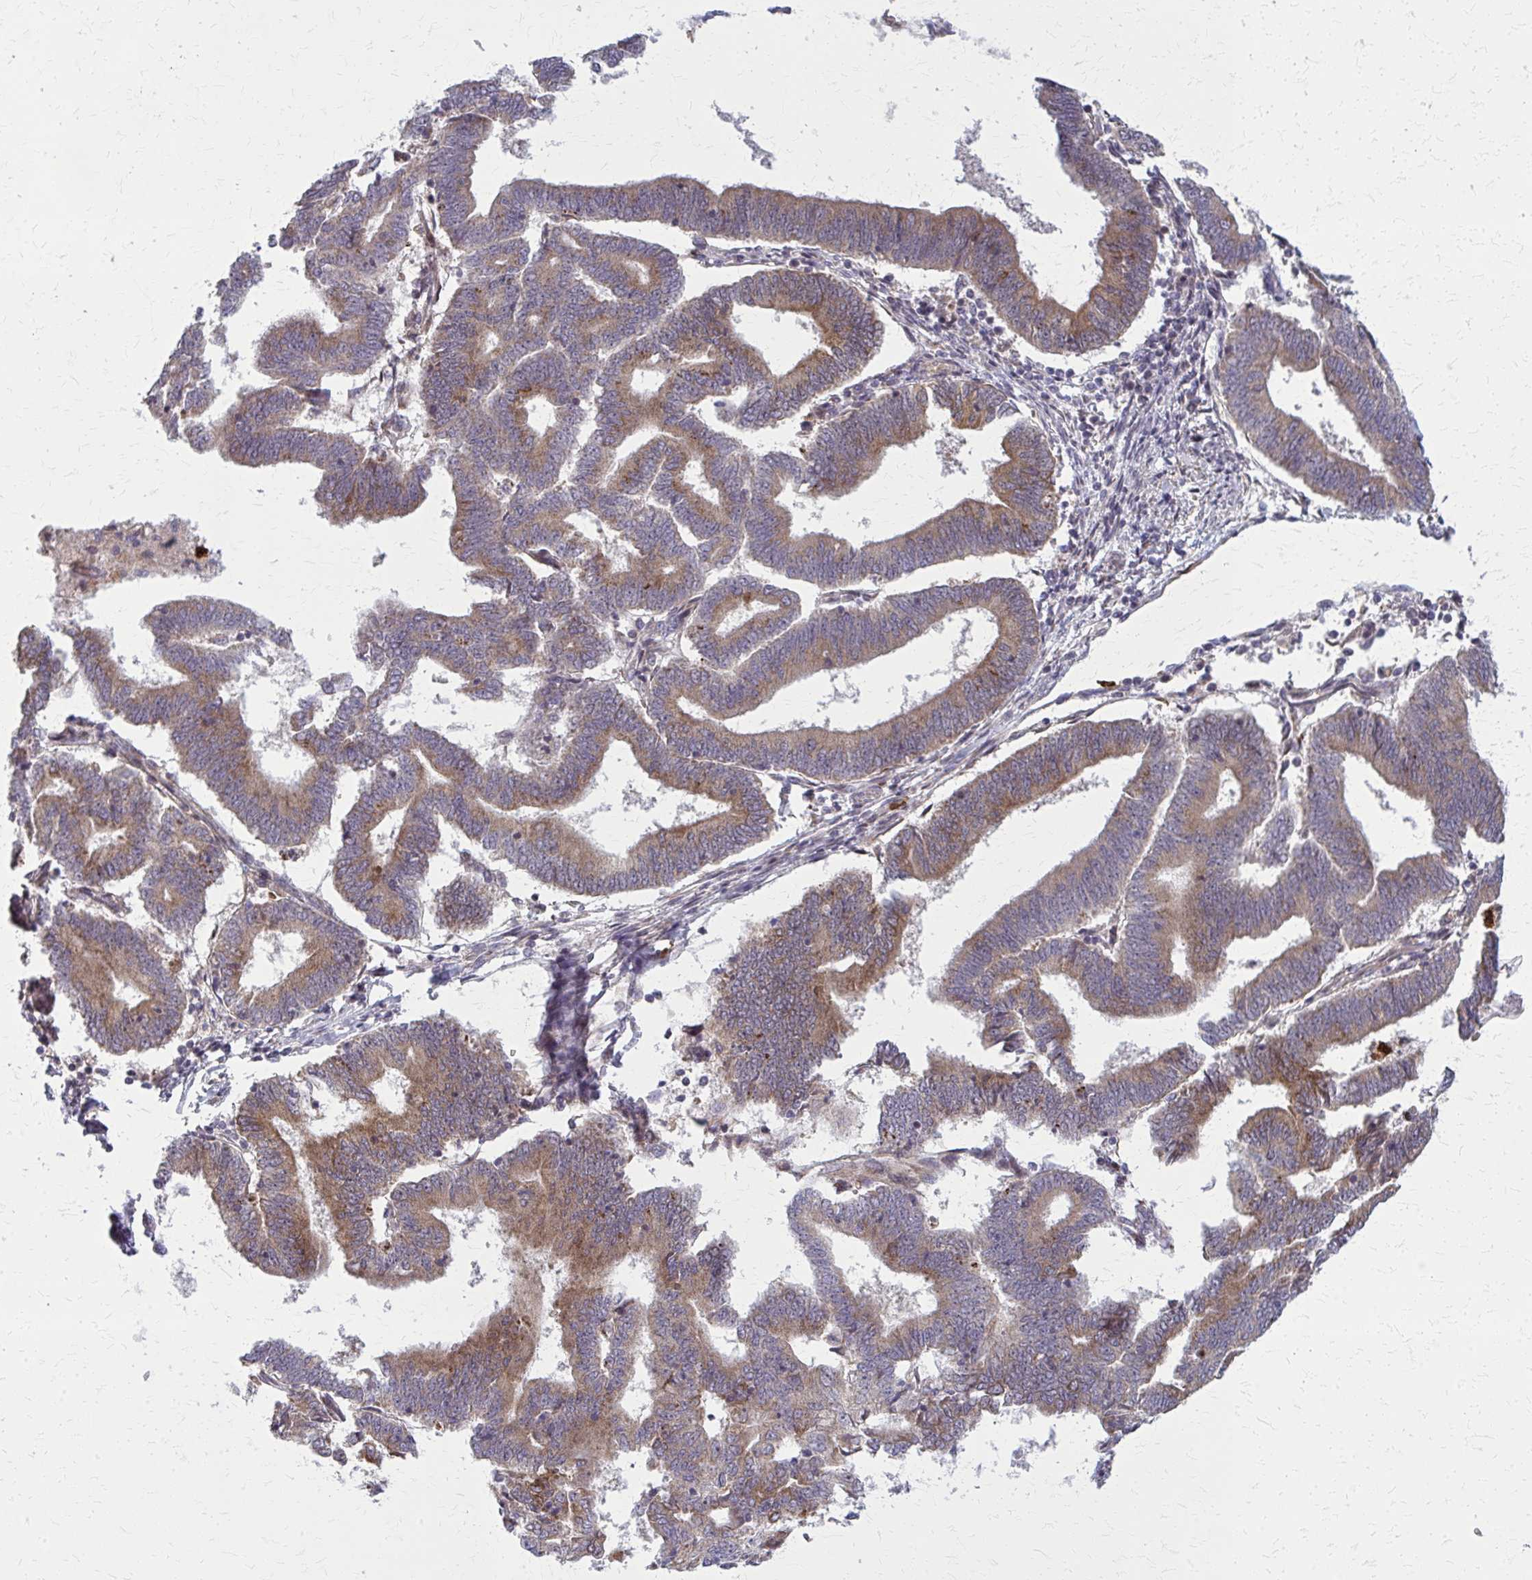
{"staining": {"intensity": "moderate", "quantity": ">75%", "location": "cytoplasmic/membranous"}, "tissue": "endometrial cancer", "cell_type": "Tumor cells", "image_type": "cancer", "snomed": [{"axis": "morphology", "description": "Adenocarcinoma, NOS"}, {"axis": "topography", "description": "Endometrium"}], "caption": "Human endometrial cancer (adenocarcinoma) stained with a protein marker displays moderate staining in tumor cells.", "gene": "MCCC1", "patient": {"sex": "female", "age": 70}}